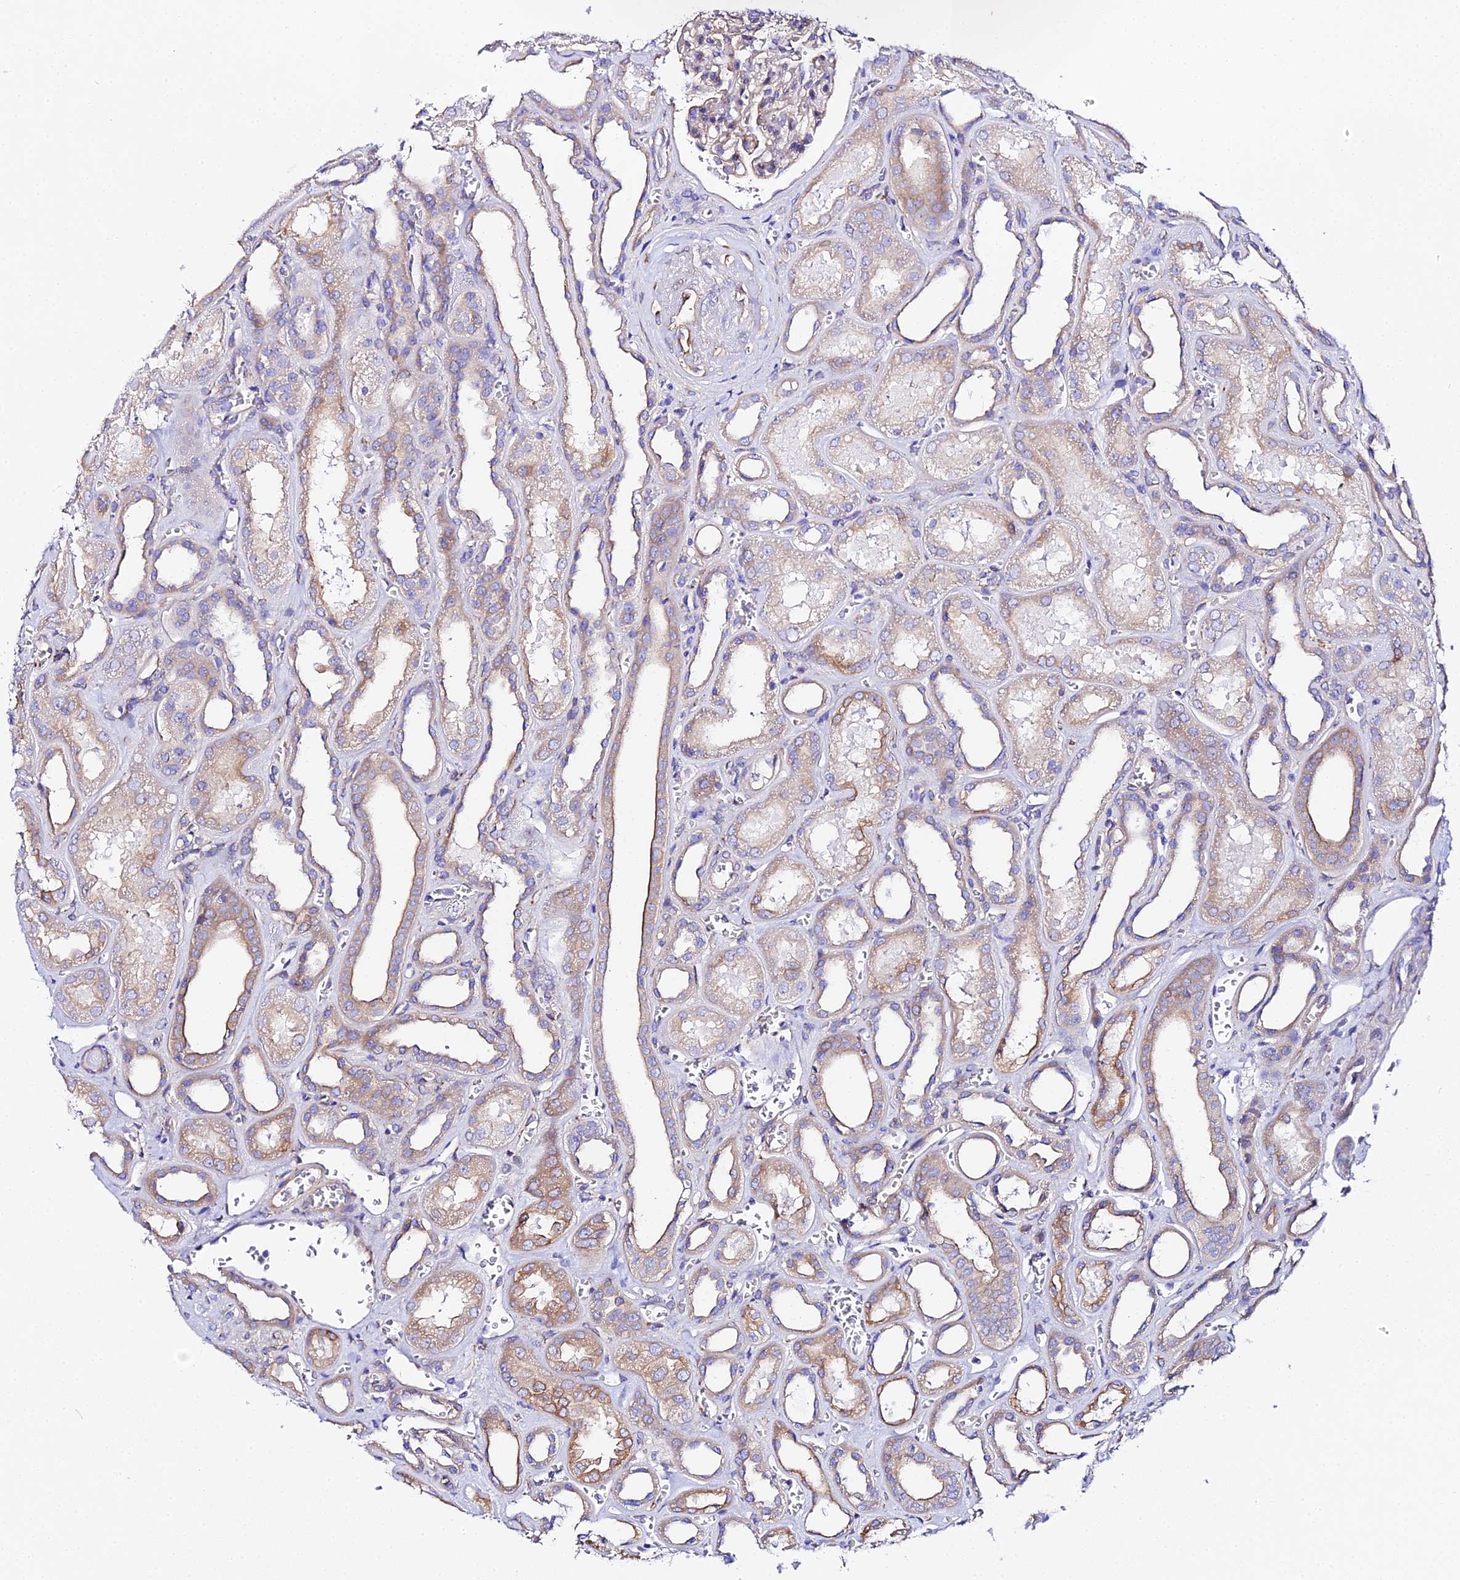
{"staining": {"intensity": "weak", "quantity": "<25%", "location": "cytoplasmic/membranous"}, "tissue": "kidney", "cell_type": "Cells in glomeruli", "image_type": "normal", "snomed": [{"axis": "morphology", "description": "Normal tissue, NOS"}, {"axis": "morphology", "description": "Adenocarcinoma, NOS"}, {"axis": "topography", "description": "Kidney"}], "caption": "The photomicrograph demonstrates no staining of cells in glomeruli in normal kidney.", "gene": "CFAP45", "patient": {"sex": "female", "age": 68}}